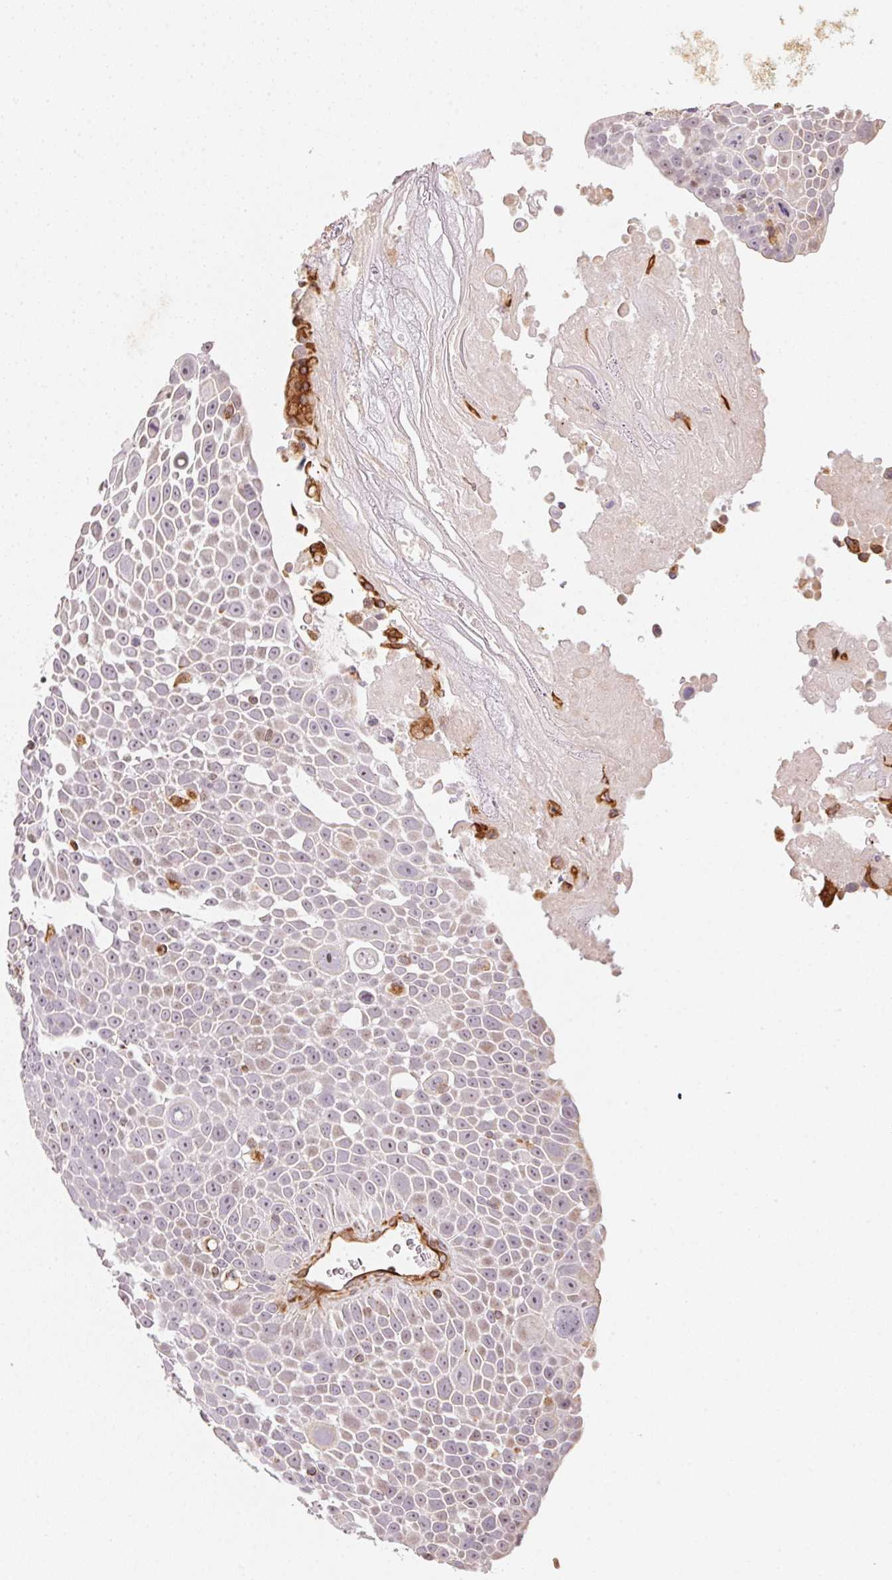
{"staining": {"intensity": "negative", "quantity": "none", "location": "none"}, "tissue": "lung cancer", "cell_type": "Tumor cells", "image_type": "cancer", "snomed": [{"axis": "morphology", "description": "Squamous cell carcinoma, NOS"}, {"axis": "morphology", "description": "Squamous cell carcinoma, metastatic, NOS"}, {"axis": "topography", "description": "Lymph node"}, {"axis": "topography", "description": "Lung"}], "caption": "There is no significant staining in tumor cells of lung squamous cell carcinoma.", "gene": "FOXR2", "patient": {"sex": "female", "age": 62}}